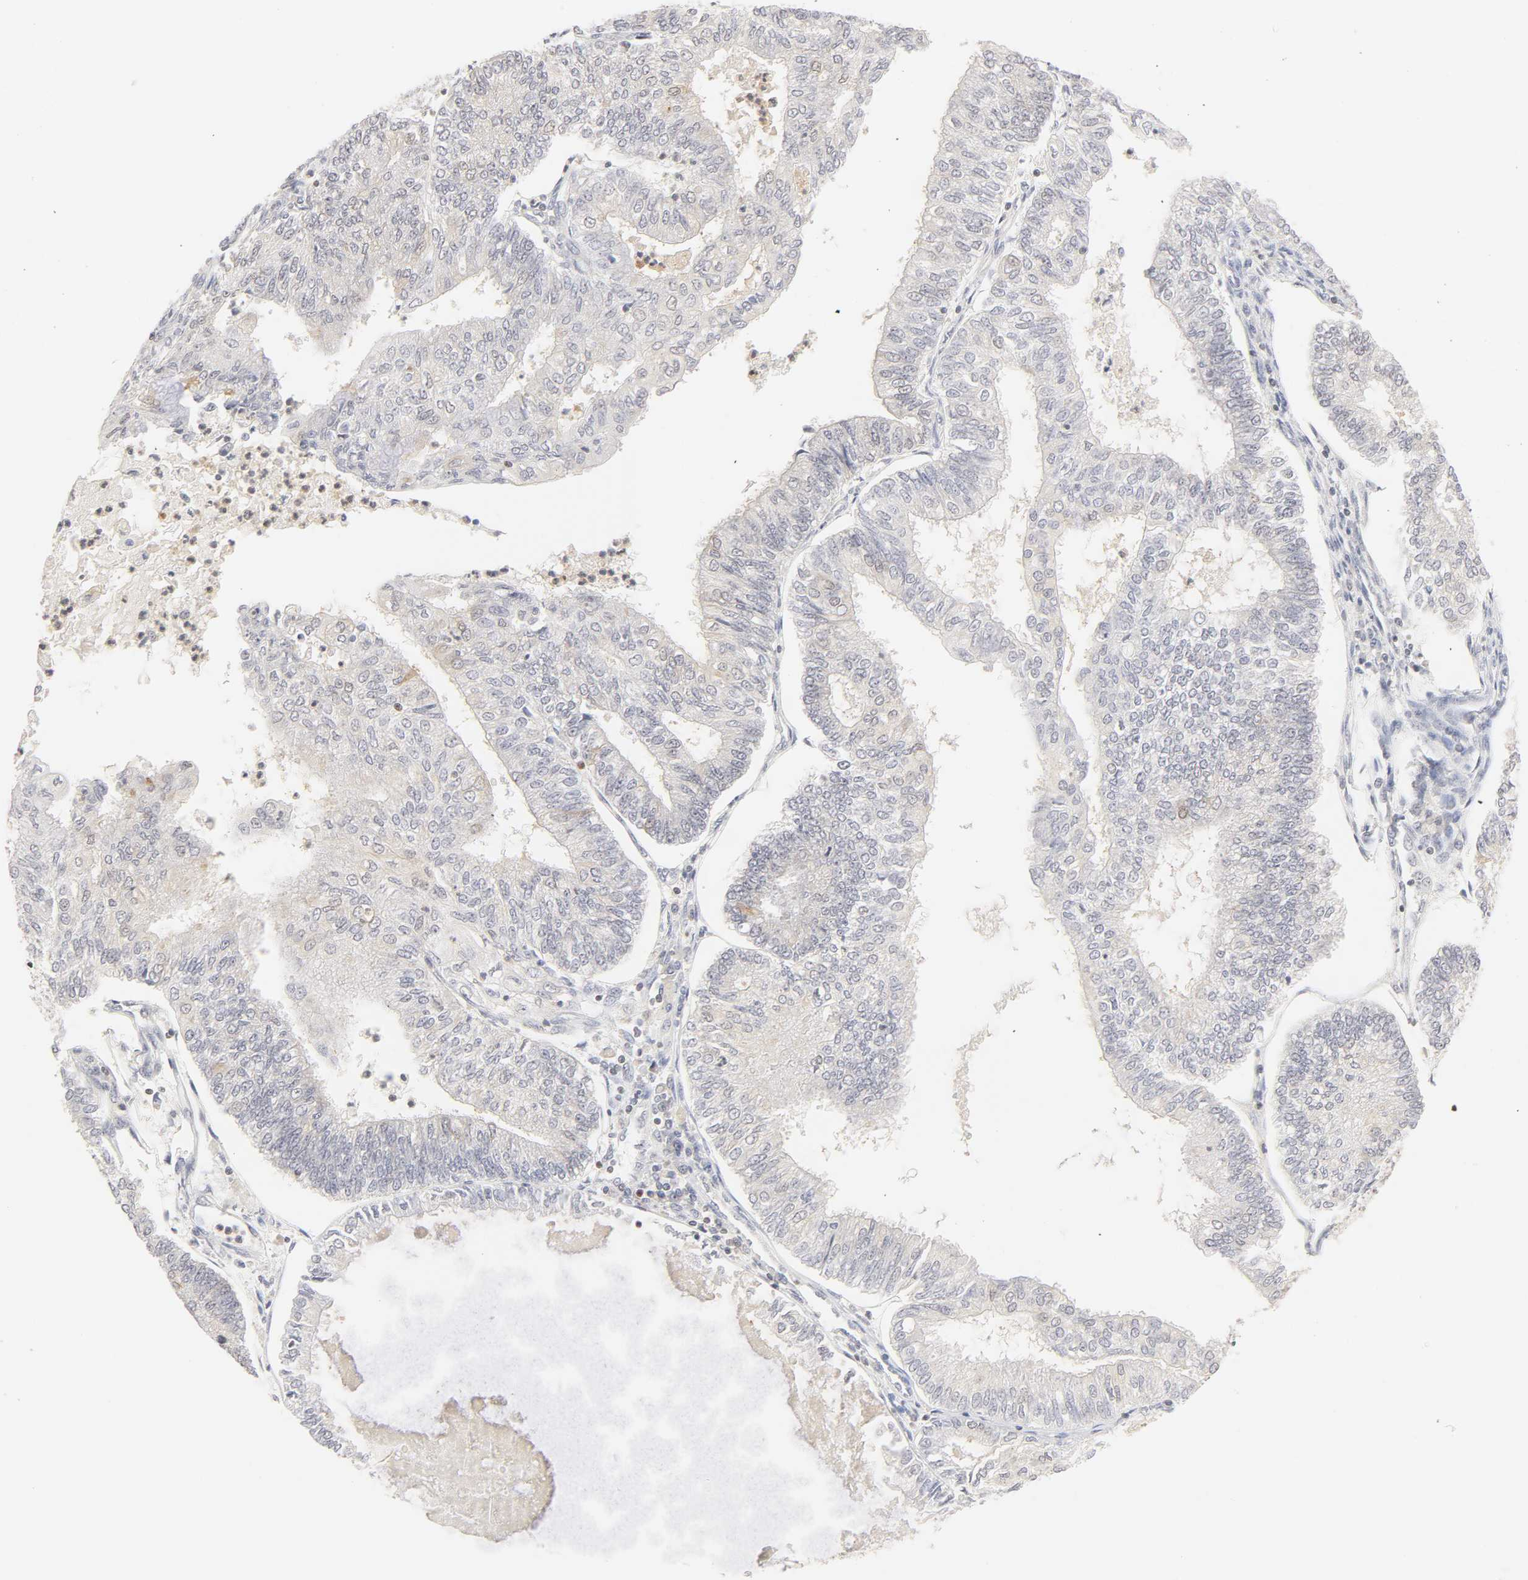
{"staining": {"intensity": "negative", "quantity": "none", "location": "none"}, "tissue": "endometrial cancer", "cell_type": "Tumor cells", "image_type": "cancer", "snomed": [{"axis": "morphology", "description": "Adenocarcinoma, NOS"}, {"axis": "topography", "description": "Endometrium"}], "caption": "Protein analysis of endometrial cancer demonstrates no significant staining in tumor cells.", "gene": "KIF2A", "patient": {"sex": "female", "age": 59}}